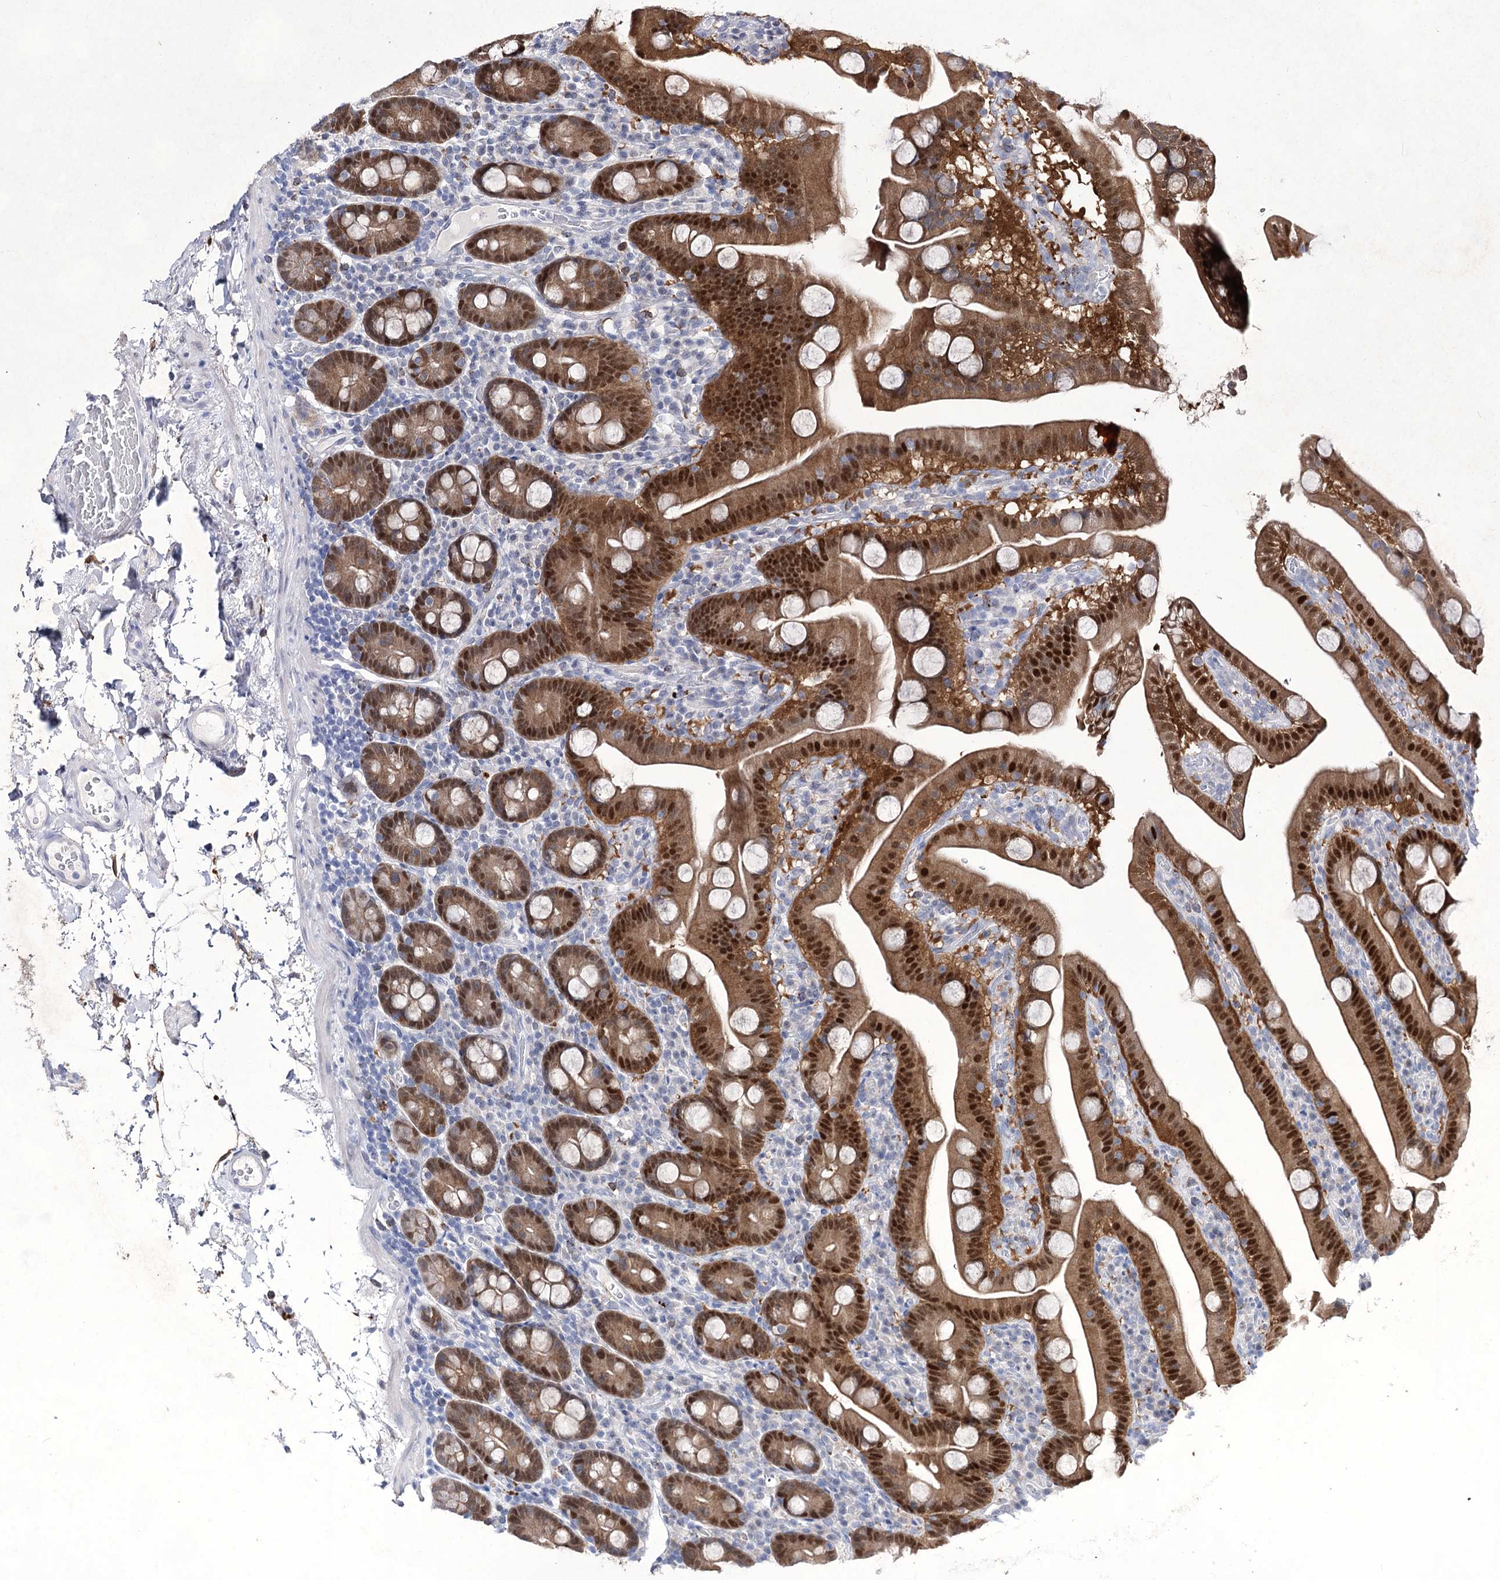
{"staining": {"intensity": "strong", "quantity": ">75%", "location": "cytoplasmic/membranous,nuclear"}, "tissue": "duodenum", "cell_type": "Glandular cells", "image_type": "normal", "snomed": [{"axis": "morphology", "description": "Normal tissue, NOS"}, {"axis": "topography", "description": "Duodenum"}], "caption": "Immunohistochemical staining of unremarkable human duodenum demonstrates high levels of strong cytoplasmic/membranous,nuclear staining in about >75% of glandular cells. (IHC, brightfield microscopy, high magnification).", "gene": "UGDH", "patient": {"sex": "male", "age": 55}}